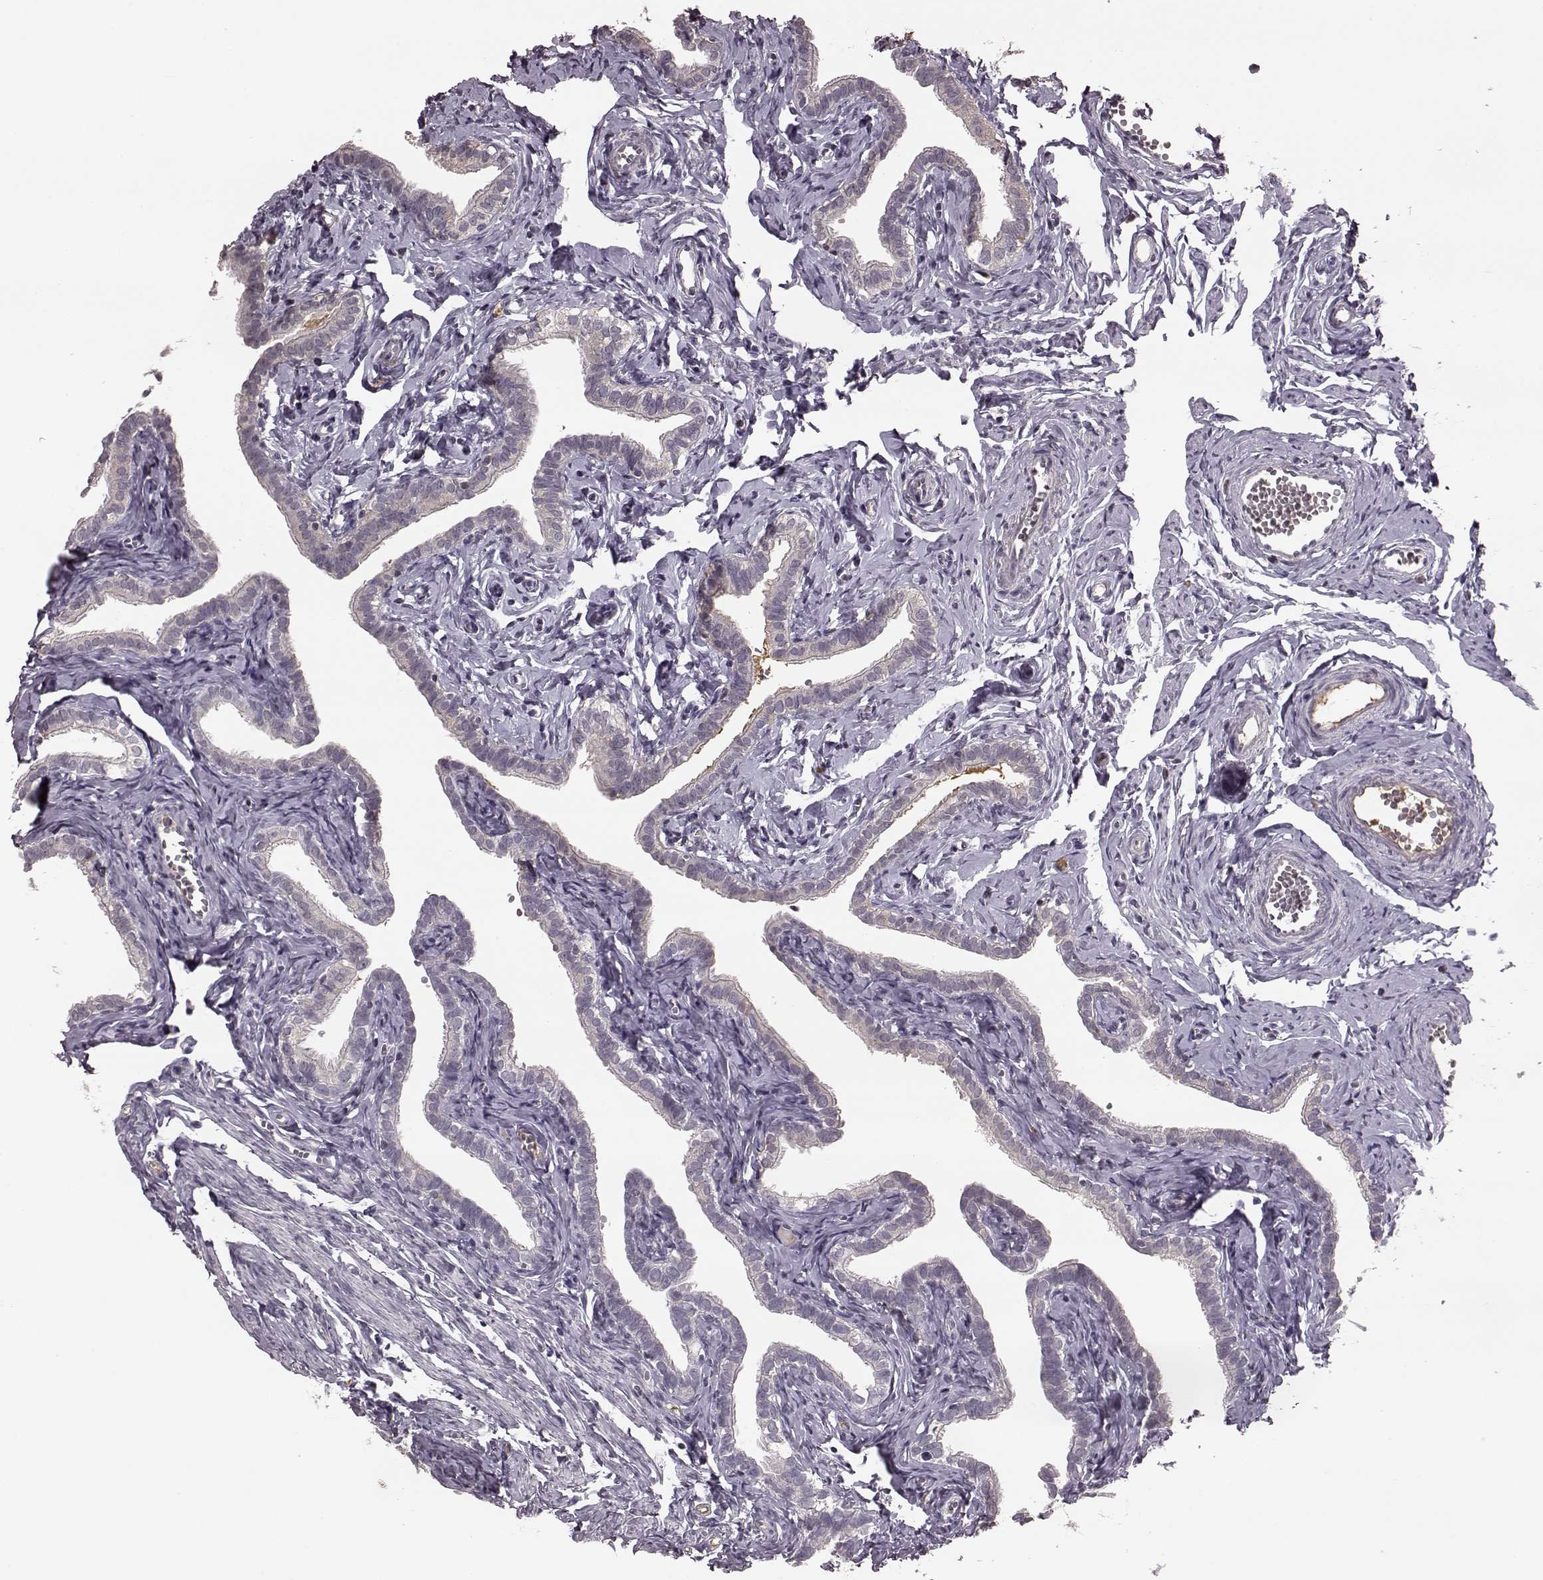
{"staining": {"intensity": "negative", "quantity": "none", "location": "none"}, "tissue": "fallopian tube", "cell_type": "Glandular cells", "image_type": "normal", "snomed": [{"axis": "morphology", "description": "Normal tissue, NOS"}, {"axis": "topography", "description": "Fallopian tube"}], "caption": "DAB immunohistochemical staining of normal human fallopian tube displays no significant expression in glandular cells.", "gene": "NRL", "patient": {"sex": "female", "age": 41}}